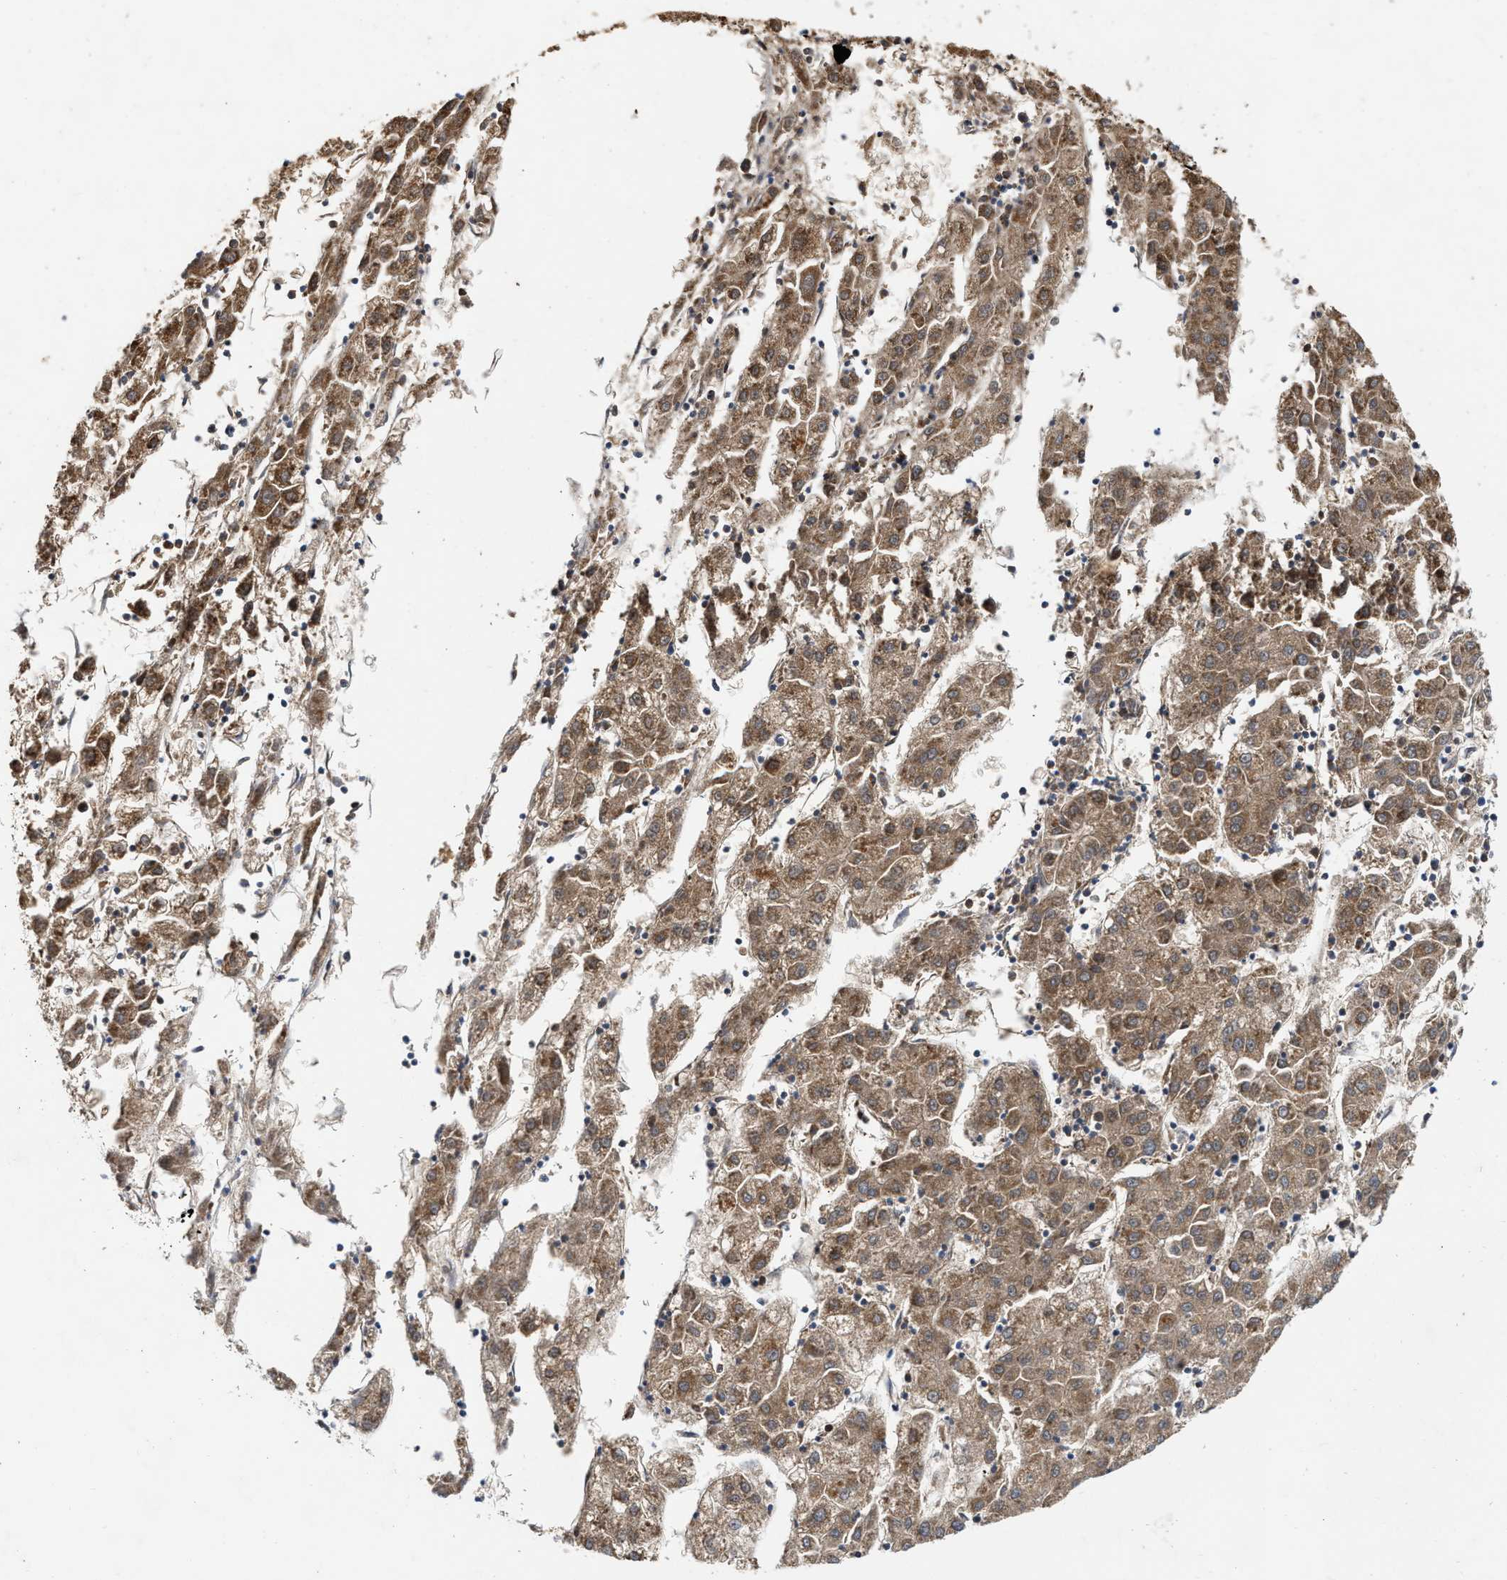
{"staining": {"intensity": "moderate", "quantity": ">75%", "location": "cytoplasmic/membranous"}, "tissue": "liver cancer", "cell_type": "Tumor cells", "image_type": "cancer", "snomed": [{"axis": "morphology", "description": "Carcinoma, Hepatocellular, NOS"}, {"axis": "topography", "description": "Liver"}], "caption": "Liver hepatocellular carcinoma was stained to show a protein in brown. There is medium levels of moderate cytoplasmic/membranous expression in approximately >75% of tumor cells.", "gene": "CFLAR", "patient": {"sex": "male", "age": 72}}